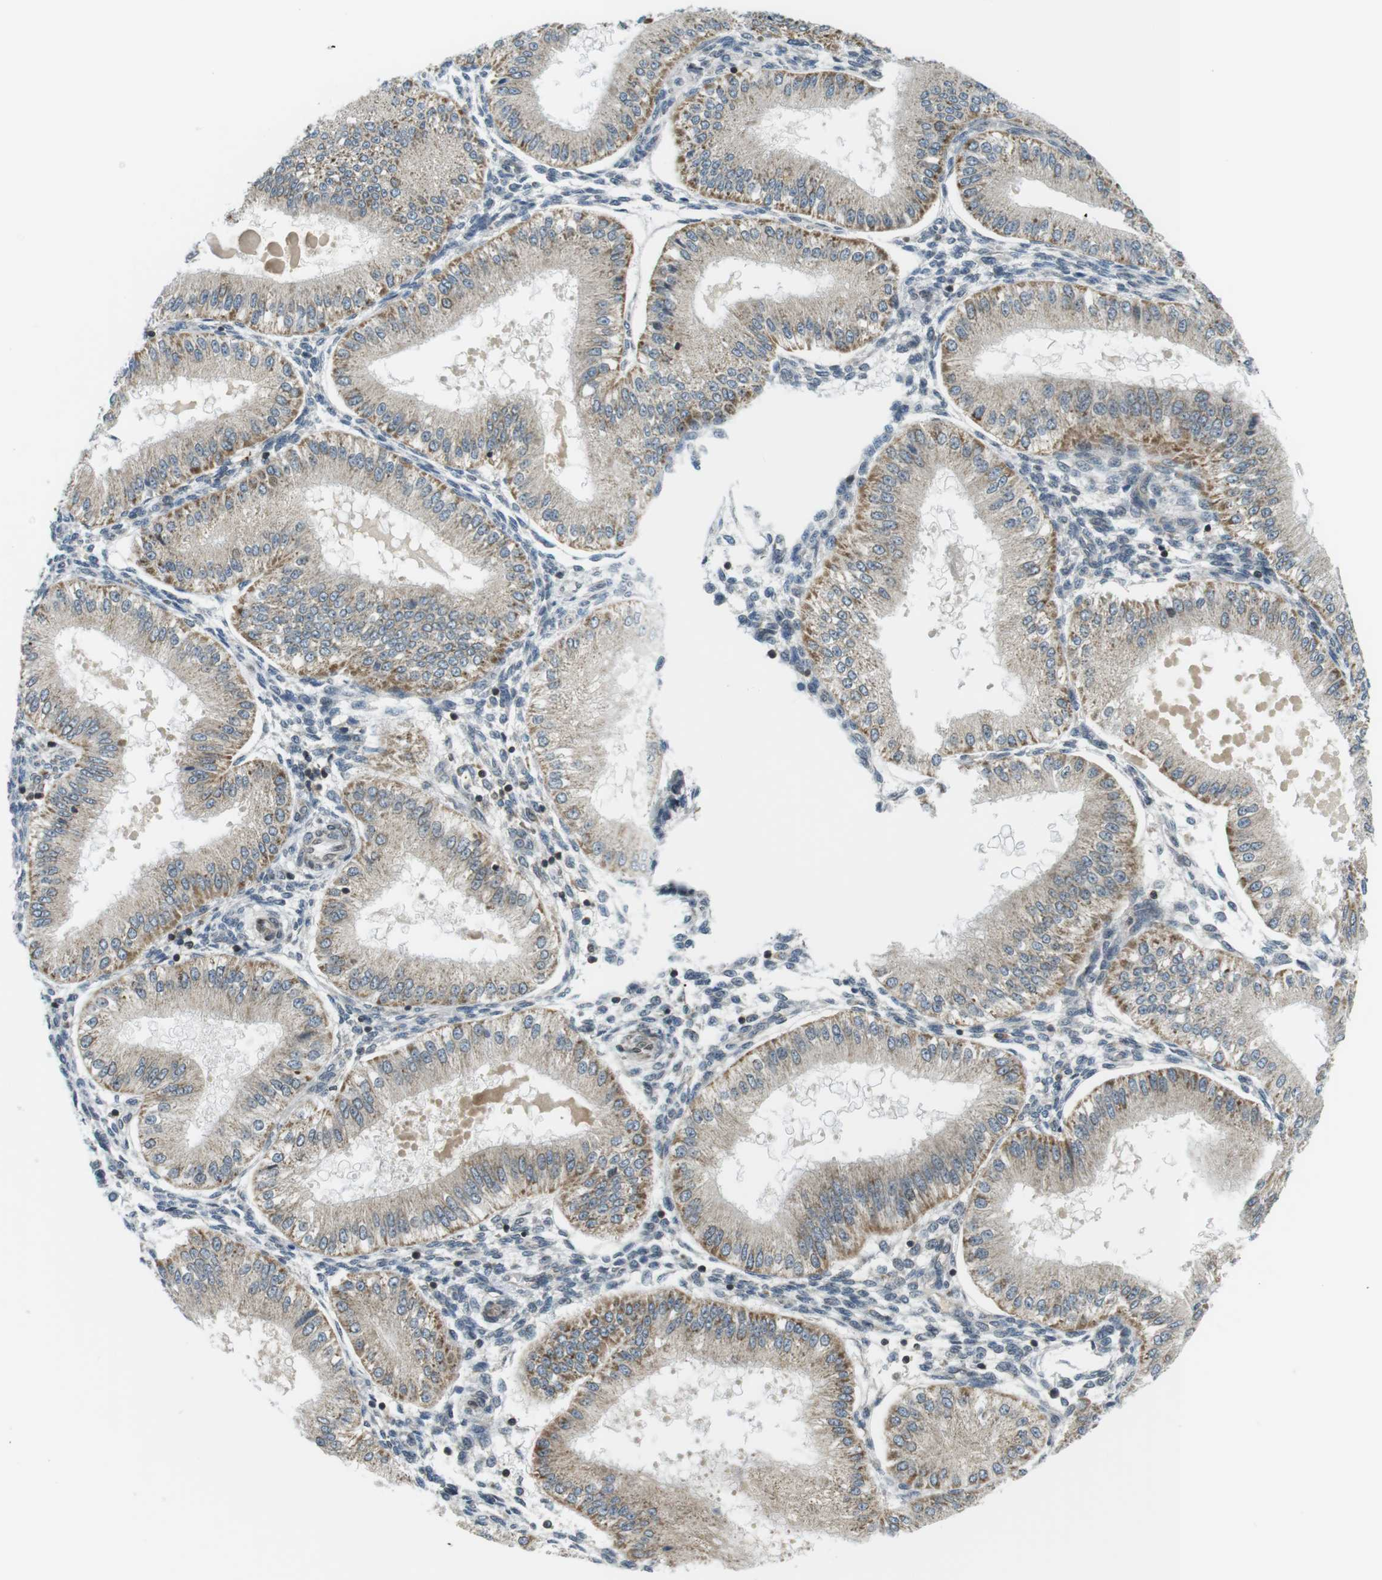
{"staining": {"intensity": "negative", "quantity": "none", "location": "none"}, "tissue": "endometrium", "cell_type": "Cells in endometrial stroma", "image_type": "normal", "snomed": [{"axis": "morphology", "description": "Normal tissue, NOS"}, {"axis": "topography", "description": "Endometrium"}], "caption": "Micrograph shows no significant protein expression in cells in endometrial stroma of normal endometrium. Nuclei are stained in blue.", "gene": "TMX4", "patient": {"sex": "female", "age": 39}}